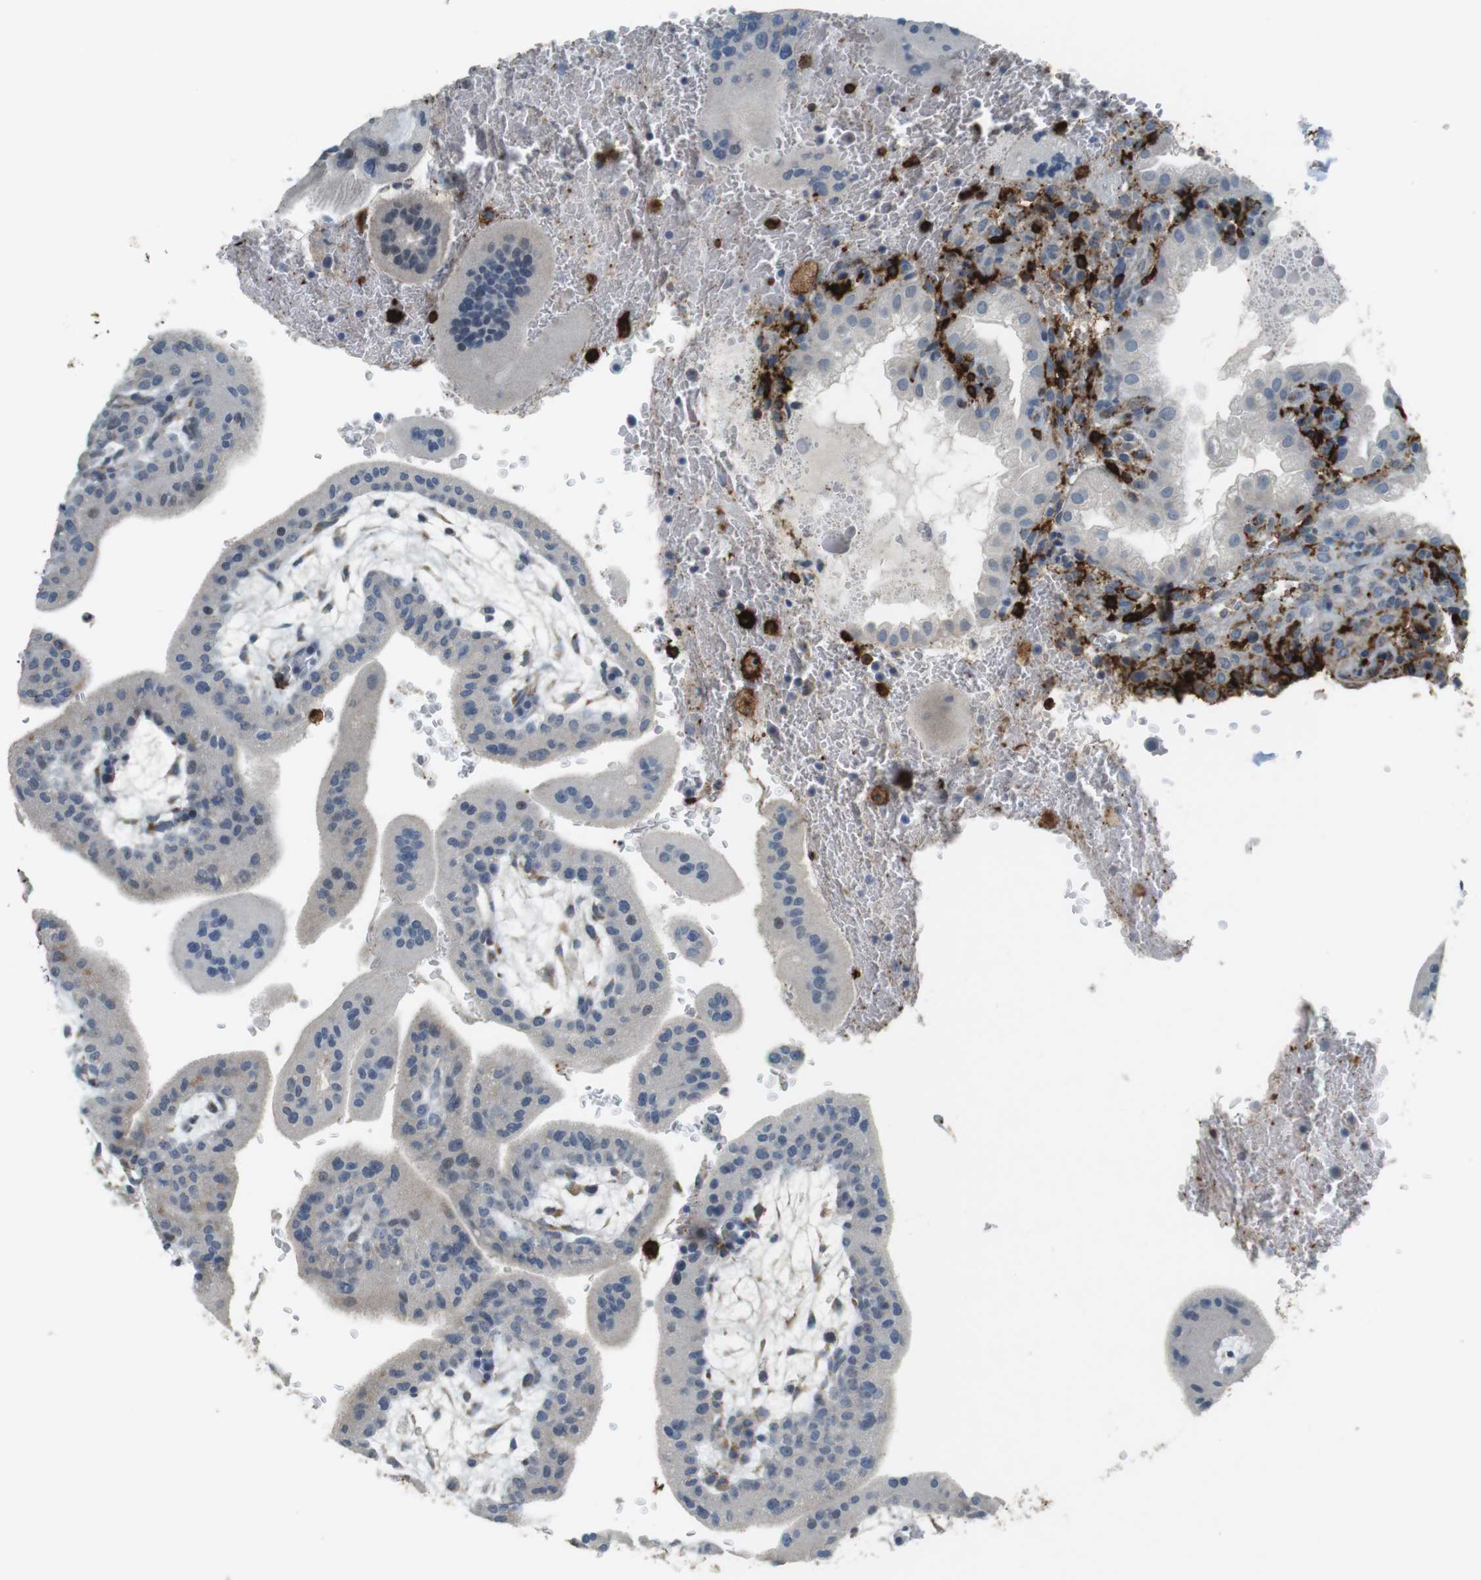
{"staining": {"intensity": "weak", "quantity": "<25%", "location": "cytoplasmic/membranous"}, "tissue": "placenta", "cell_type": "Decidual cells", "image_type": "normal", "snomed": [{"axis": "morphology", "description": "Normal tissue, NOS"}, {"axis": "topography", "description": "Placenta"}], "caption": "Decidual cells are negative for protein expression in normal human placenta. Nuclei are stained in blue.", "gene": "HLA", "patient": {"sex": "female", "age": 35}}